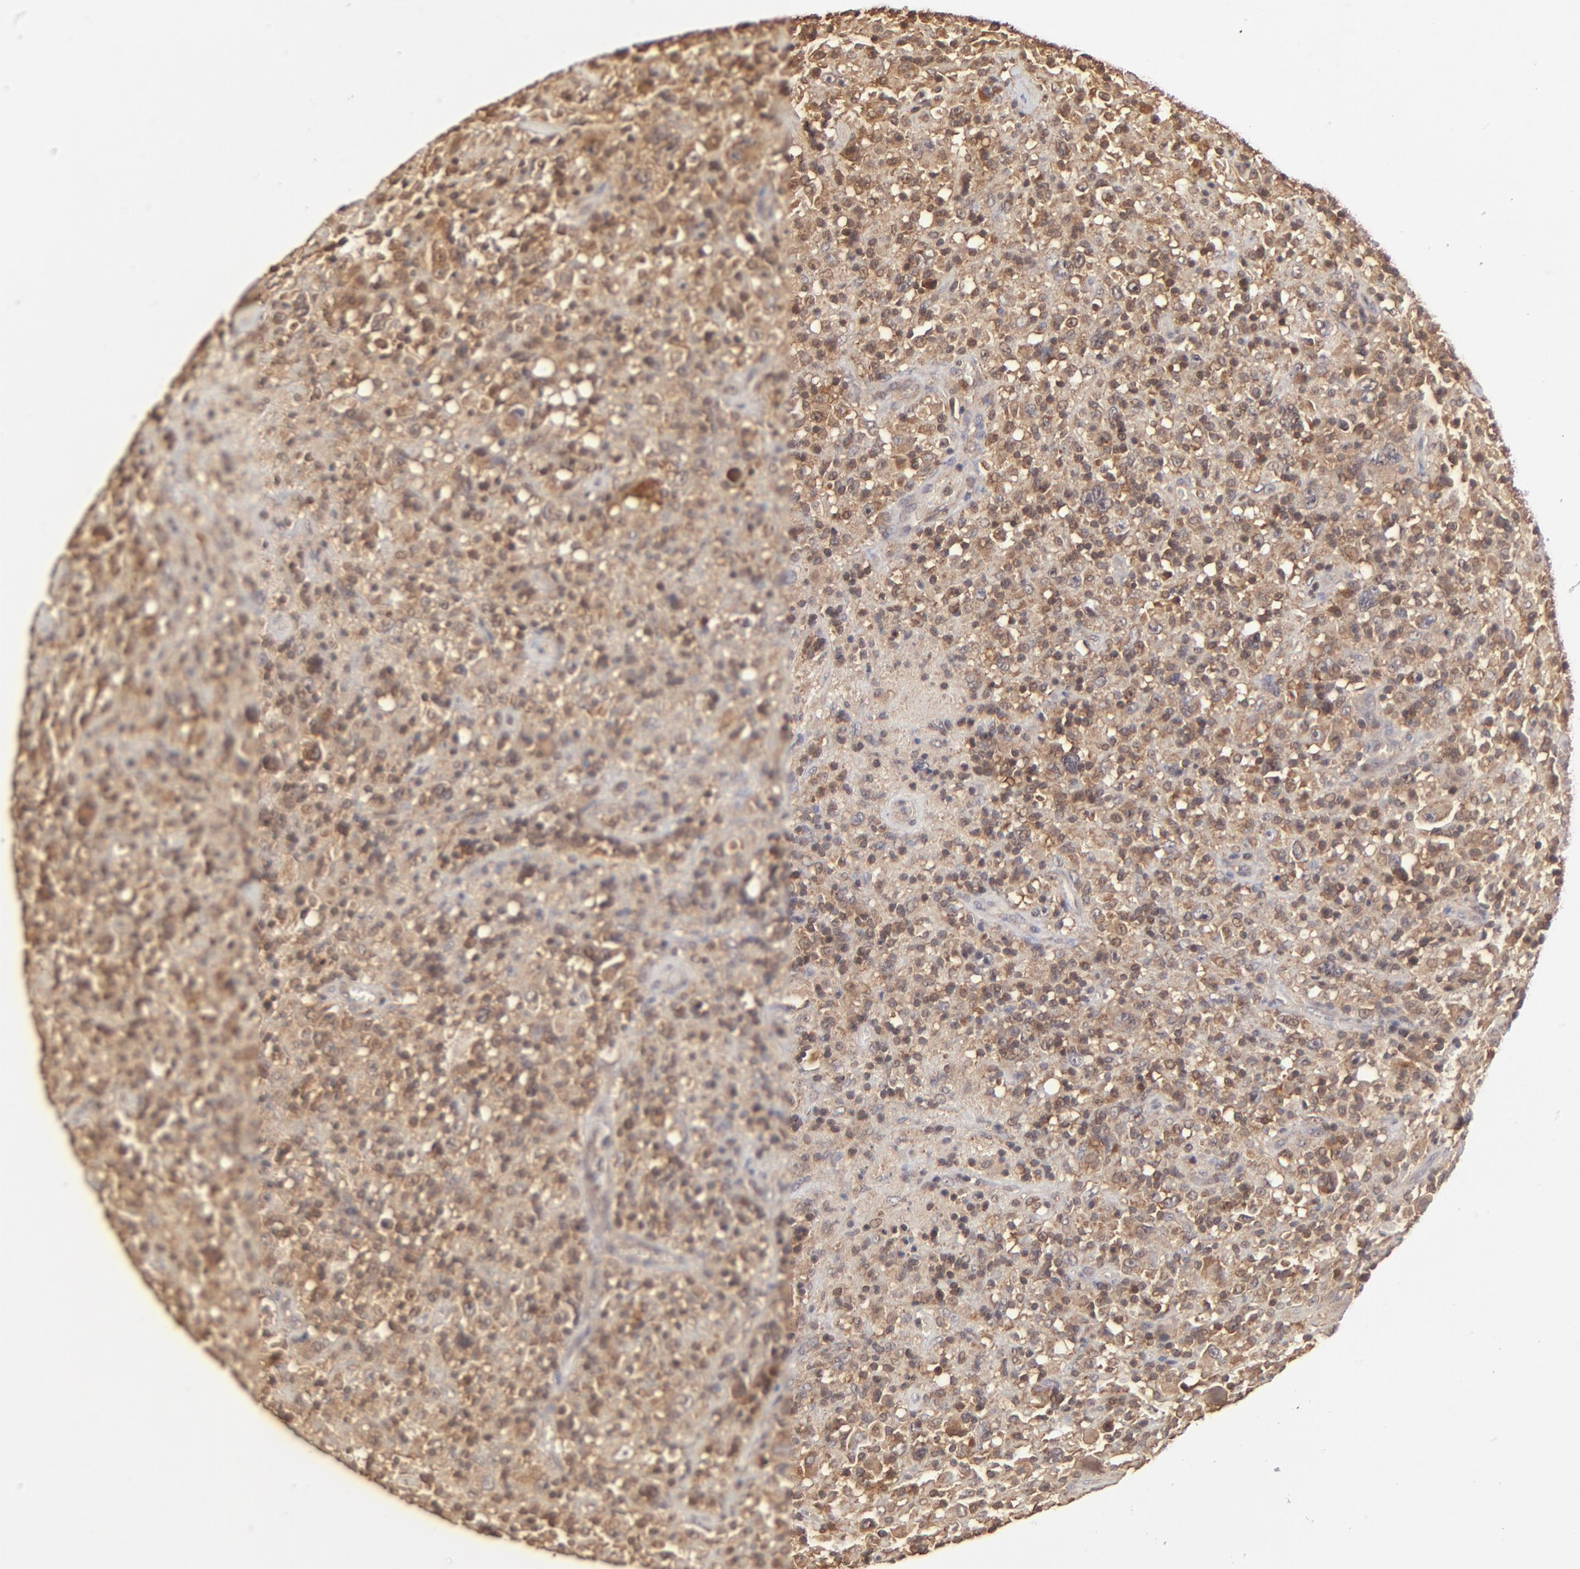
{"staining": {"intensity": "moderate", "quantity": ">75%", "location": "cytoplasmic/membranous"}, "tissue": "lymphoma", "cell_type": "Tumor cells", "image_type": "cancer", "snomed": [{"axis": "morphology", "description": "Hodgkin's disease, NOS"}, {"axis": "topography", "description": "Lymph node"}], "caption": "Hodgkin's disease stained with immunohistochemistry exhibits moderate cytoplasmic/membranous staining in approximately >75% of tumor cells. Immunohistochemistry stains the protein in brown and the nuclei are stained blue.", "gene": "STON2", "patient": {"sex": "male", "age": 46}}